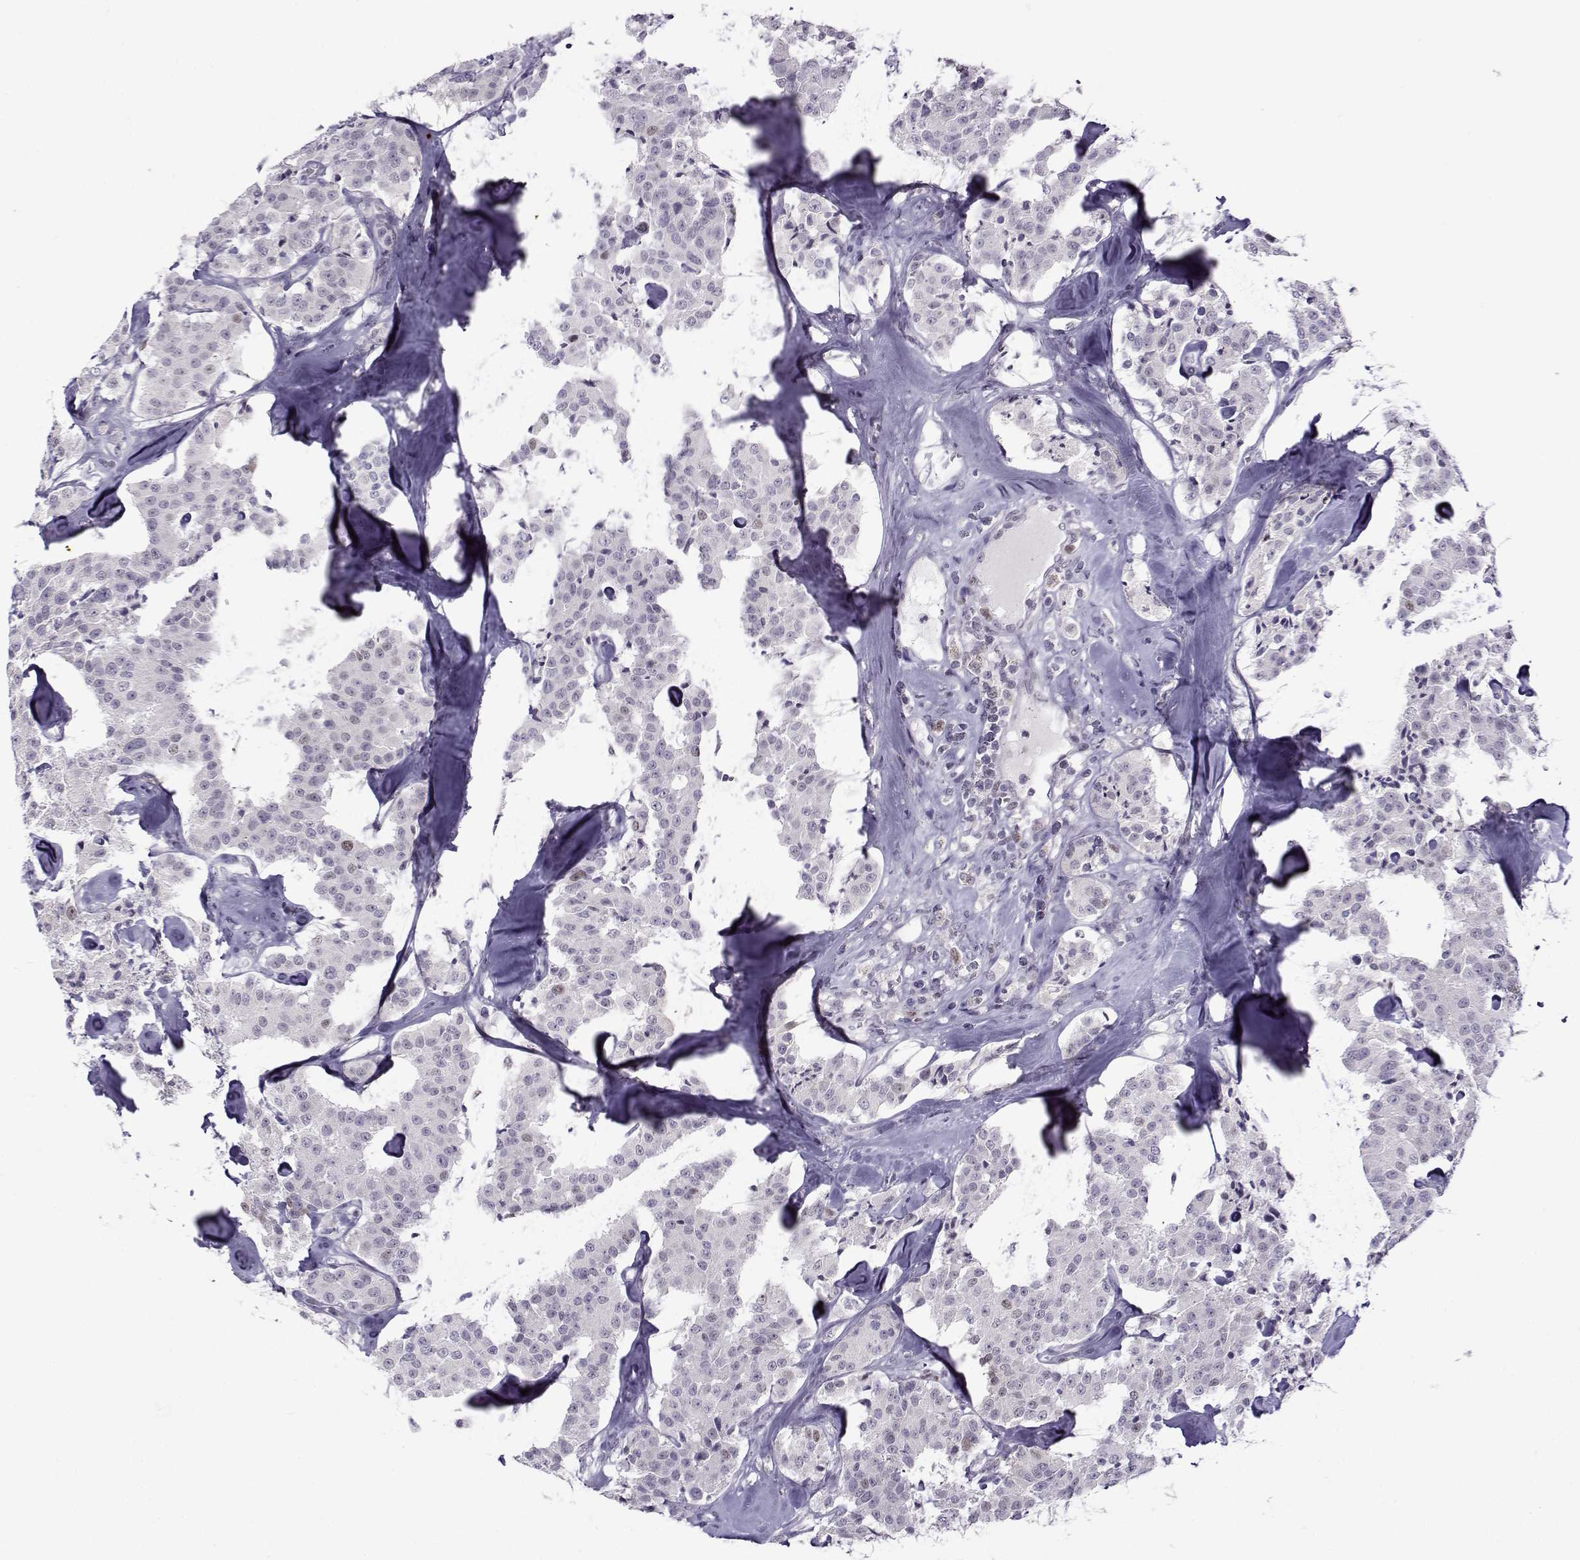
{"staining": {"intensity": "negative", "quantity": "none", "location": "none"}, "tissue": "carcinoid", "cell_type": "Tumor cells", "image_type": "cancer", "snomed": [{"axis": "morphology", "description": "Carcinoid, malignant, NOS"}, {"axis": "topography", "description": "Pancreas"}], "caption": "Carcinoid was stained to show a protein in brown. There is no significant staining in tumor cells.", "gene": "BACH1", "patient": {"sex": "male", "age": 41}}